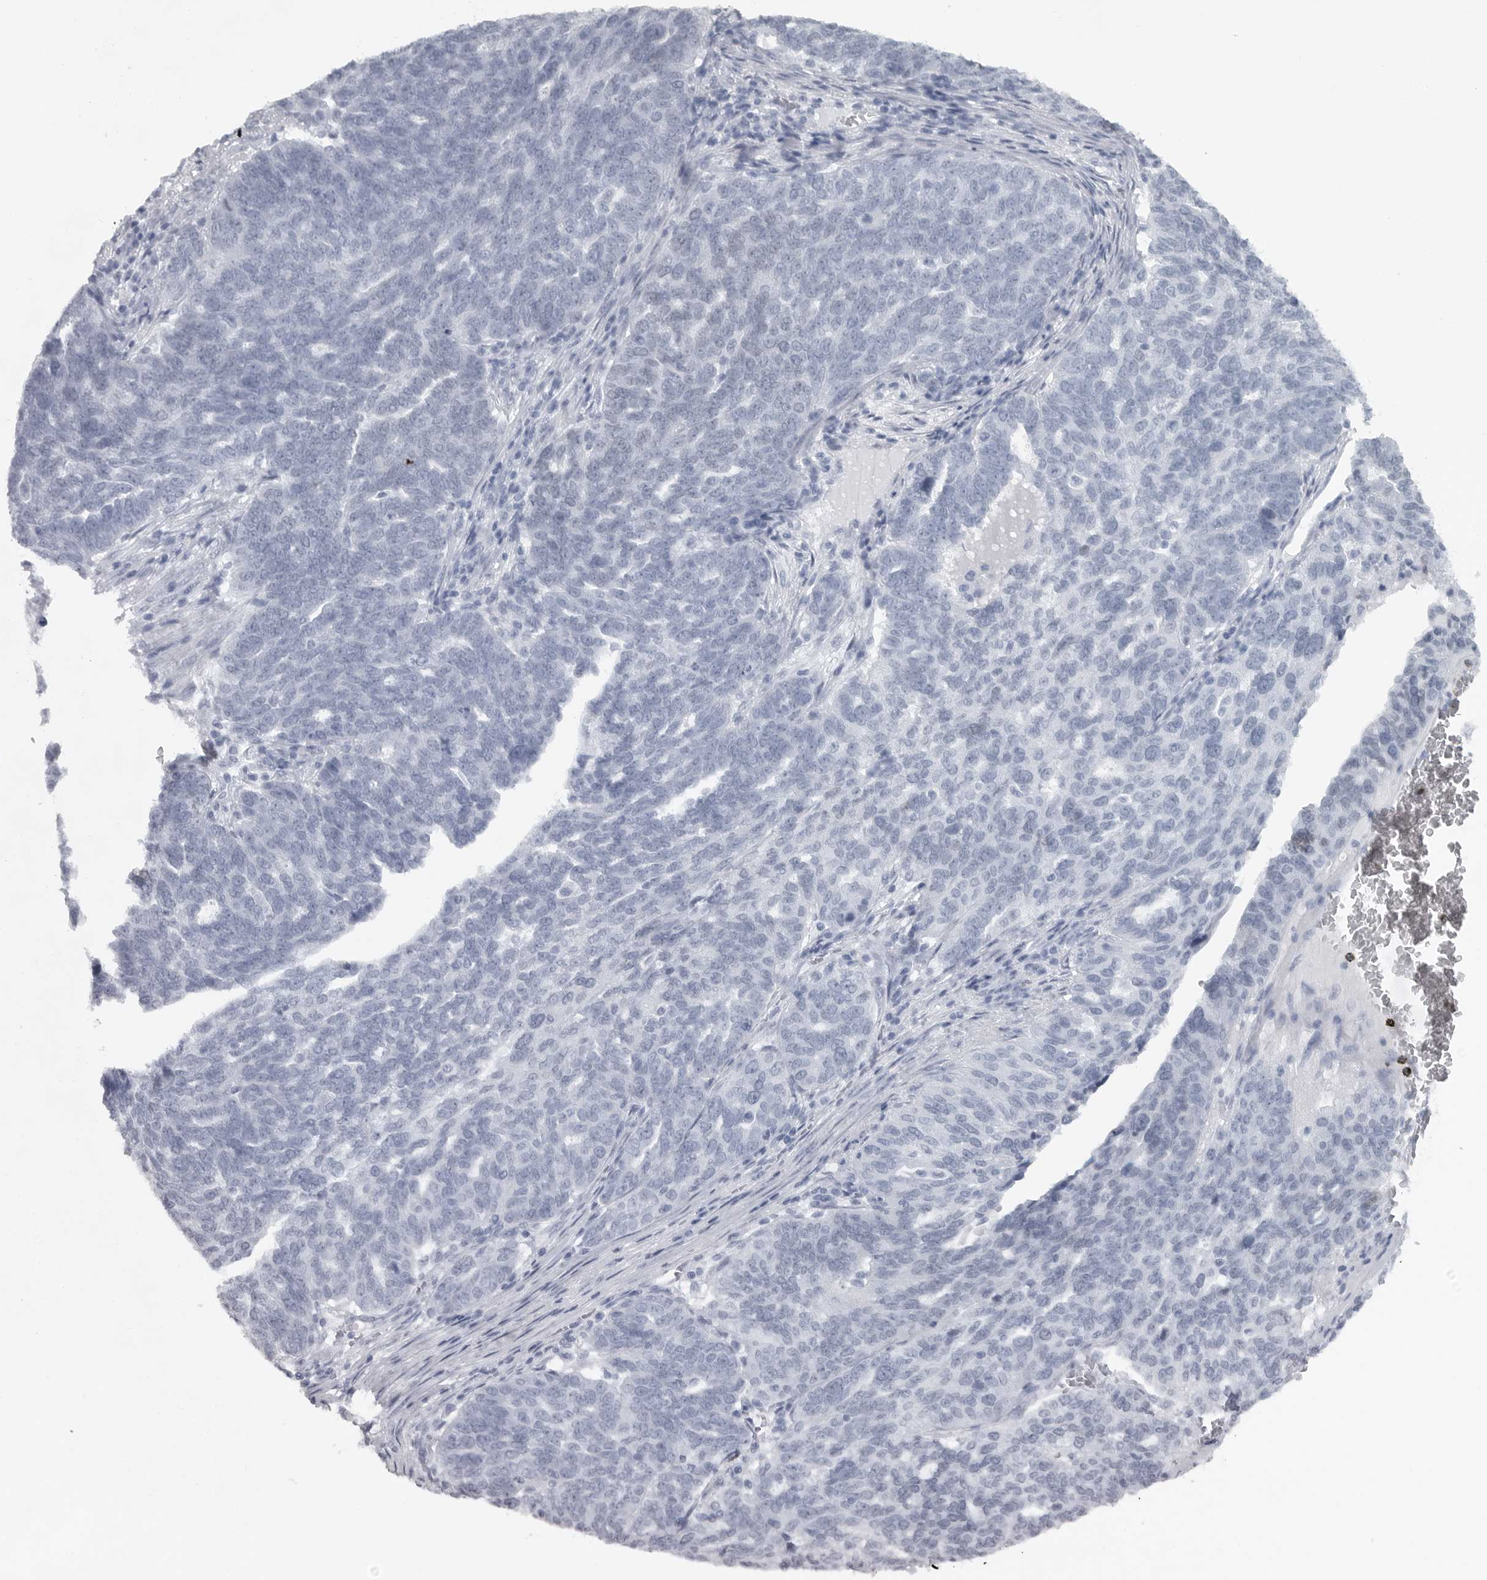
{"staining": {"intensity": "negative", "quantity": "none", "location": "none"}, "tissue": "ovarian cancer", "cell_type": "Tumor cells", "image_type": "cancer", "snomed": [{"axis": "morphology", "description": "Cystadenocarcinoma, serous, NOS"}, {"axis": "topography", "description": "Ovary"}], "caption": "Immunohistochemistry (IHC) histopathology image of neoplastic tissue: human serous cystadenocarcinoma (ovarian) stained with DAB (3,3'-diaminobenzidine) displays no significant protein staining in tumor cells. (DAB immunohistochemistry (IHC), high magnification).", "gene": "HMGN3", "patient": {"sex": "female", "age": 59}}